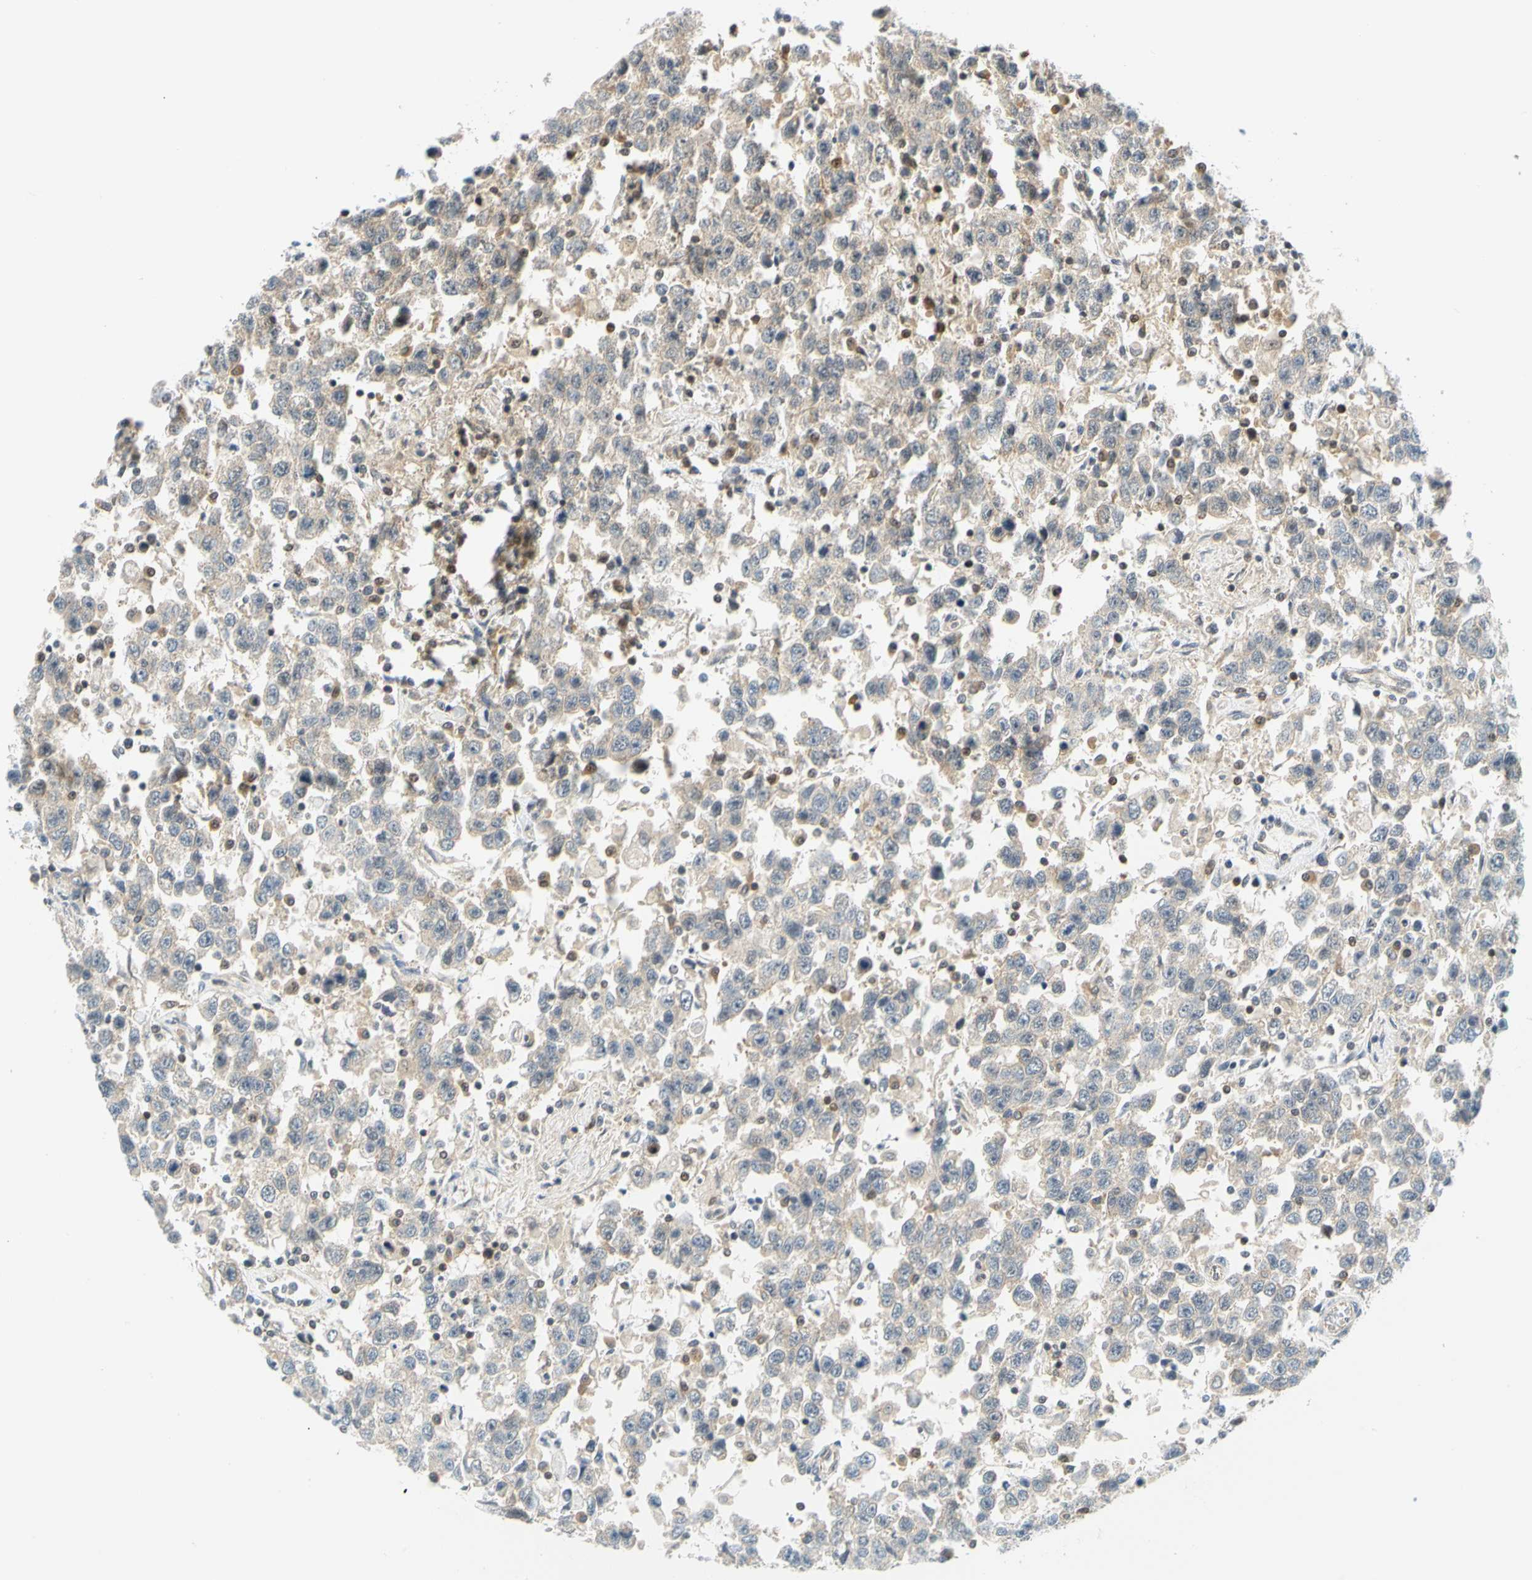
{"staining": {"intensity": "negative", "quantity": "none", "location": "none"}, "tissue": "testis cancer", "cell_type": "Tumor cells", "image_type": "cancer", "snomed": [{"axis": "morphology", "description": "Seminoma, NOS"}, {"axis": "topography", "description": "Testis"}], "caption": "High magnification brightfield microscopy of seminoma (testis) stained with DAB (brown) and counterstained with hematoxylin (blue): tumor cells show no significant positivity.", "gene": "MAPK9", "patient": {"sex": "male", "age": 41}}